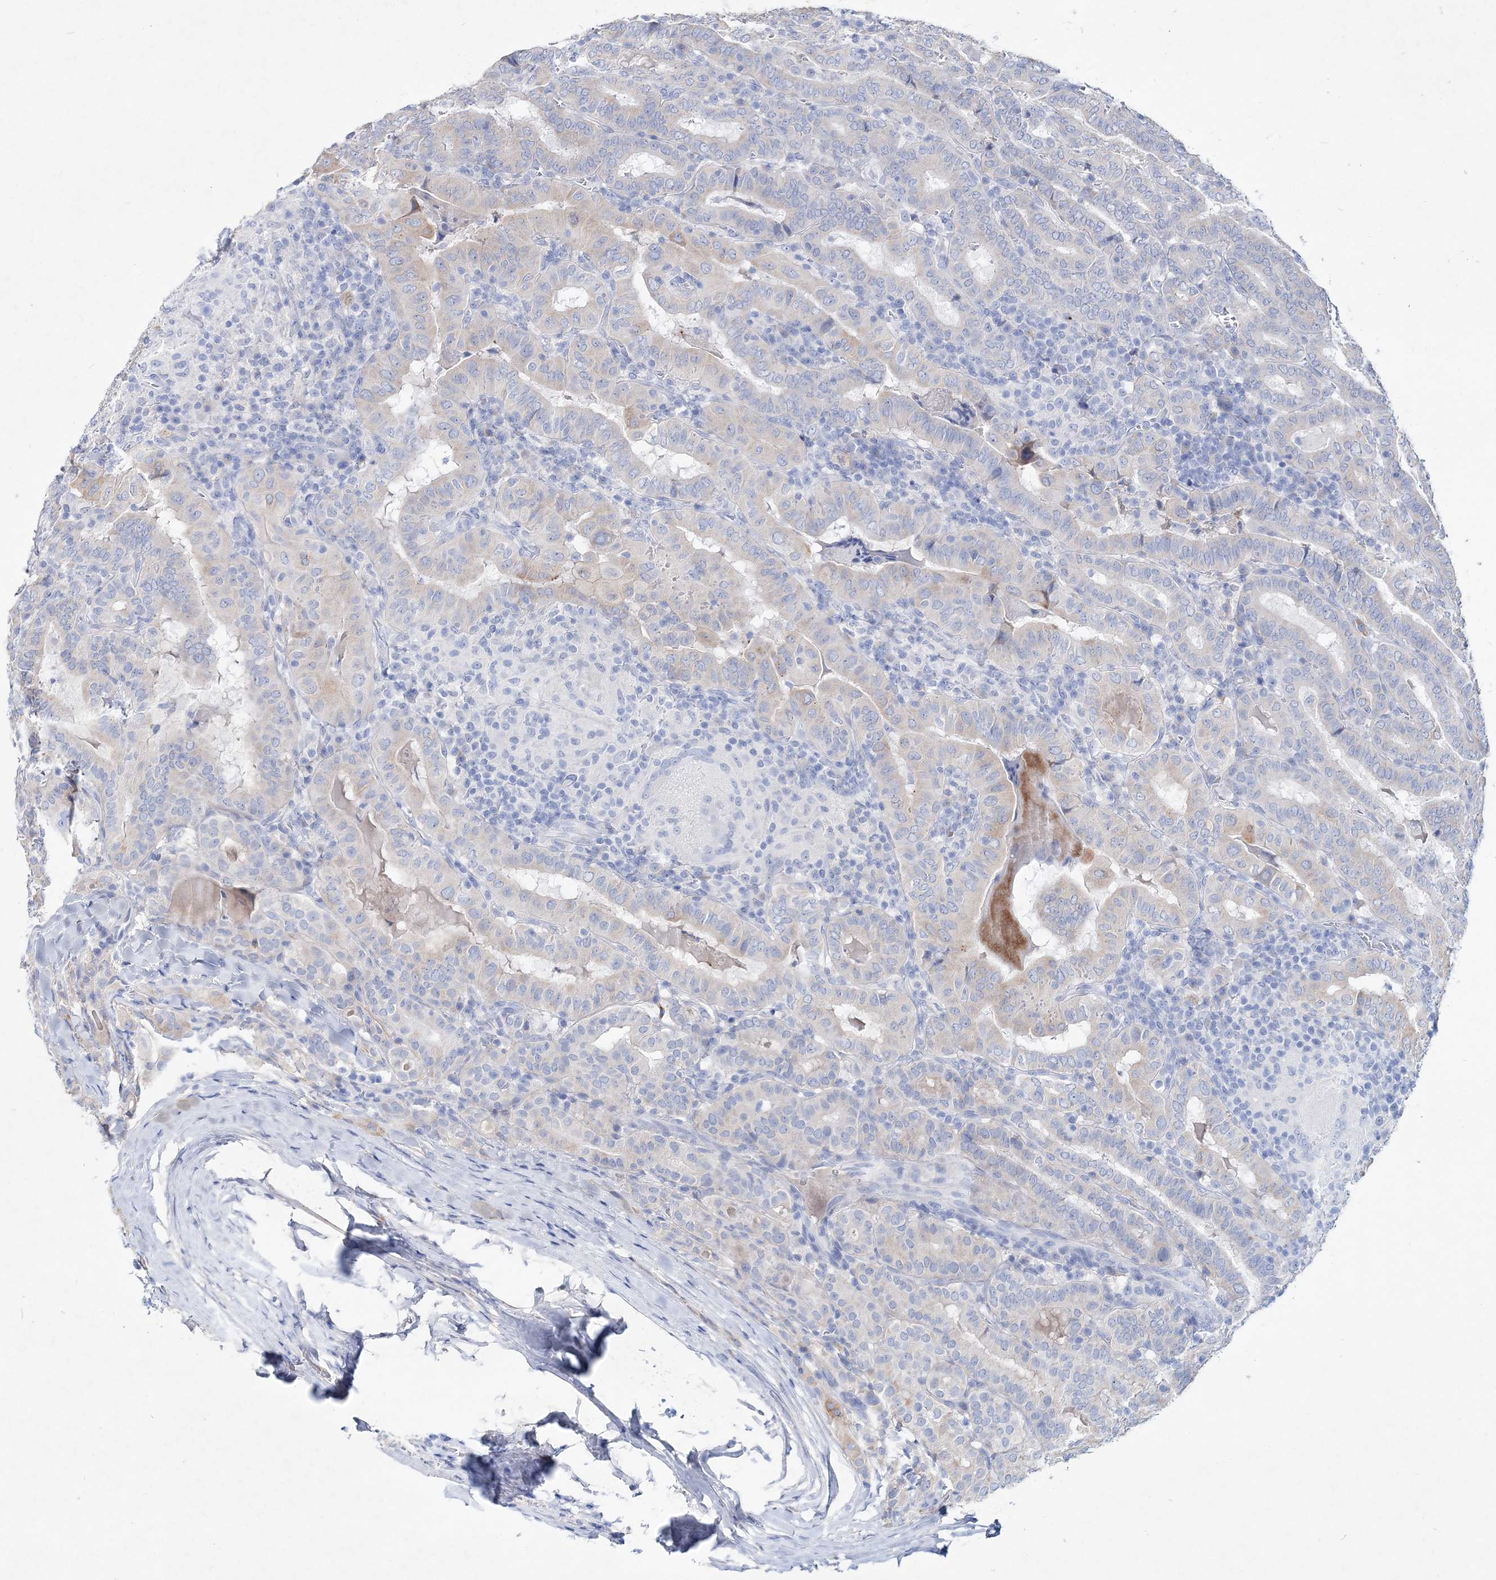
{"staining": {"intensity": "weak", "quantity": "<25%", "location": "cytoplasmic/membranous"}, "tissue": "thyroid cancer", "cell_type": "Tumor cells", "image_type": "cancer", "snomed": [{"axis": "morphology", "description": "Papillary adenocarcinoma, NOS"}, {"axis": "topography", "description": "Thyroid gland"}], "caption": "The image displays no staining of tumor cells in thyroid papillary adenocarcinoma.", "gene": "SPINK7", "patient": {"sex": "female", "age": 72}}